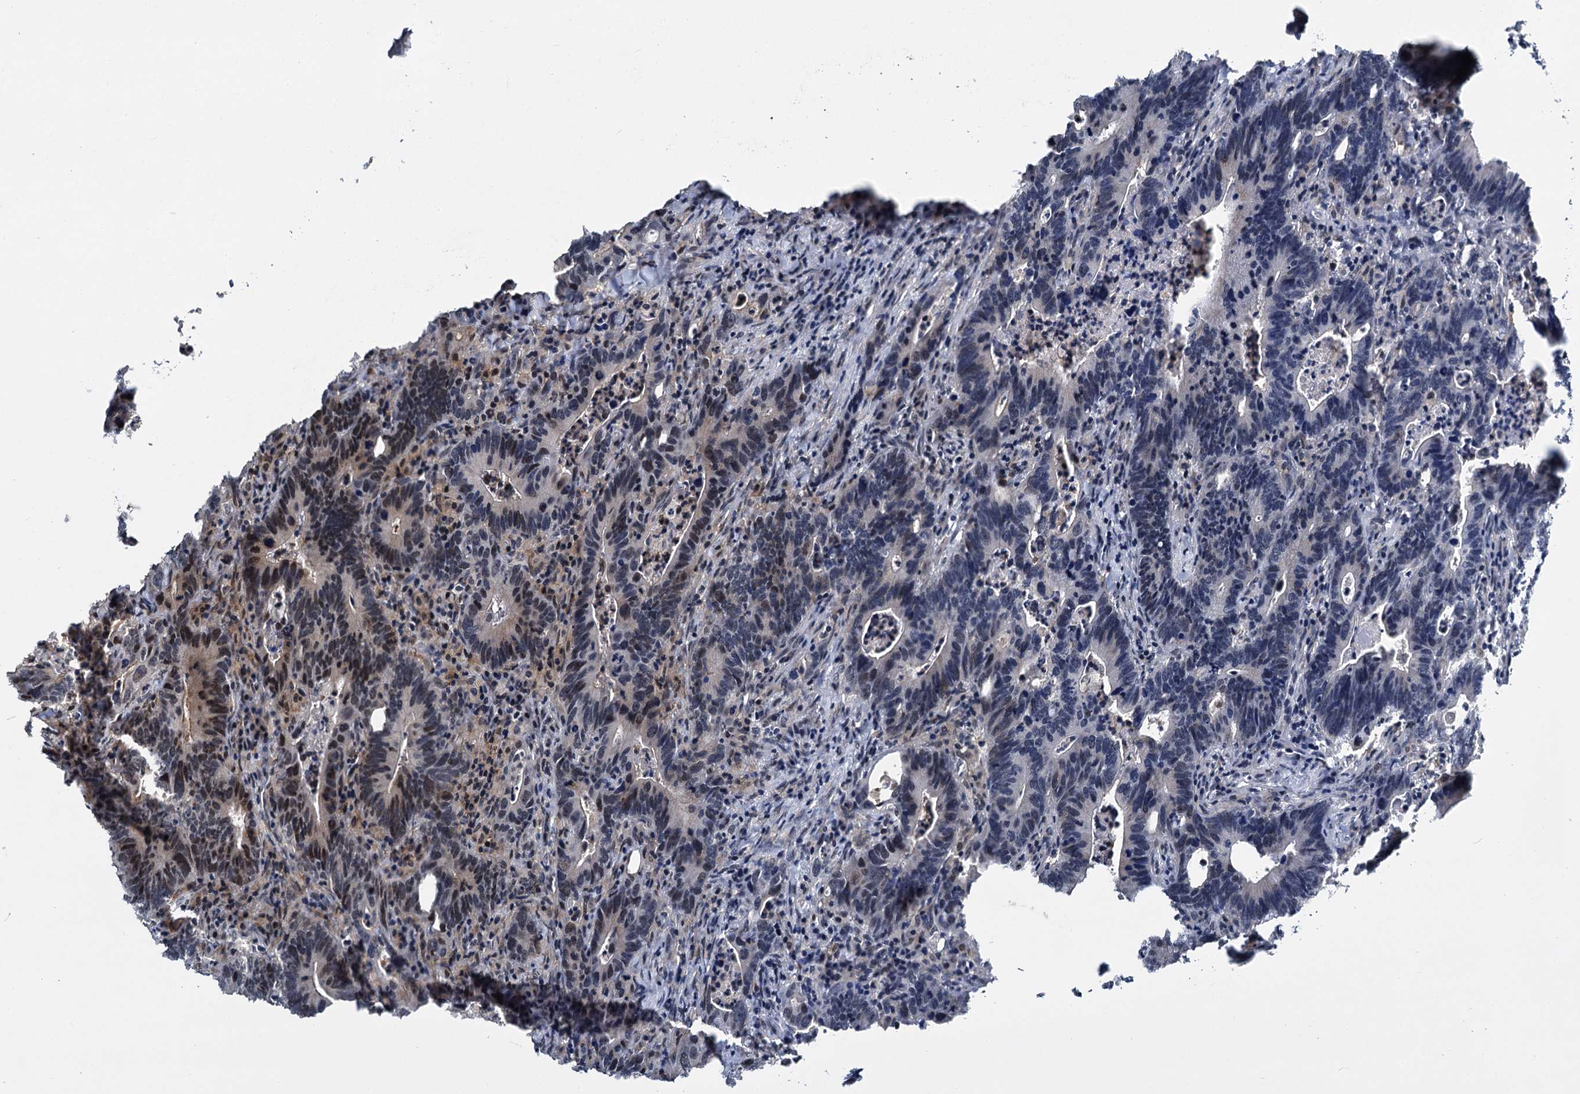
{"staining": {"intensity": "weak", "quantity": "<25%", "location": "cytoplasmic/membranous,nuclear"}, "tissue": "colorectal cancer", "cell_type": "Tumor cells", "image_type": "cancer", "snomed": [{"axis": "morphology", "description": "Adenocarcinoma, NOS"}, {"axis": "topography", "description": "Colon"}], "caption": "IHC photomicrograph of colorectal cancer stained for a protein (brown), which reveals no staining in tumor cells.", "gene": "MBD6", "patient": {"sex": "female", "age": 75}}